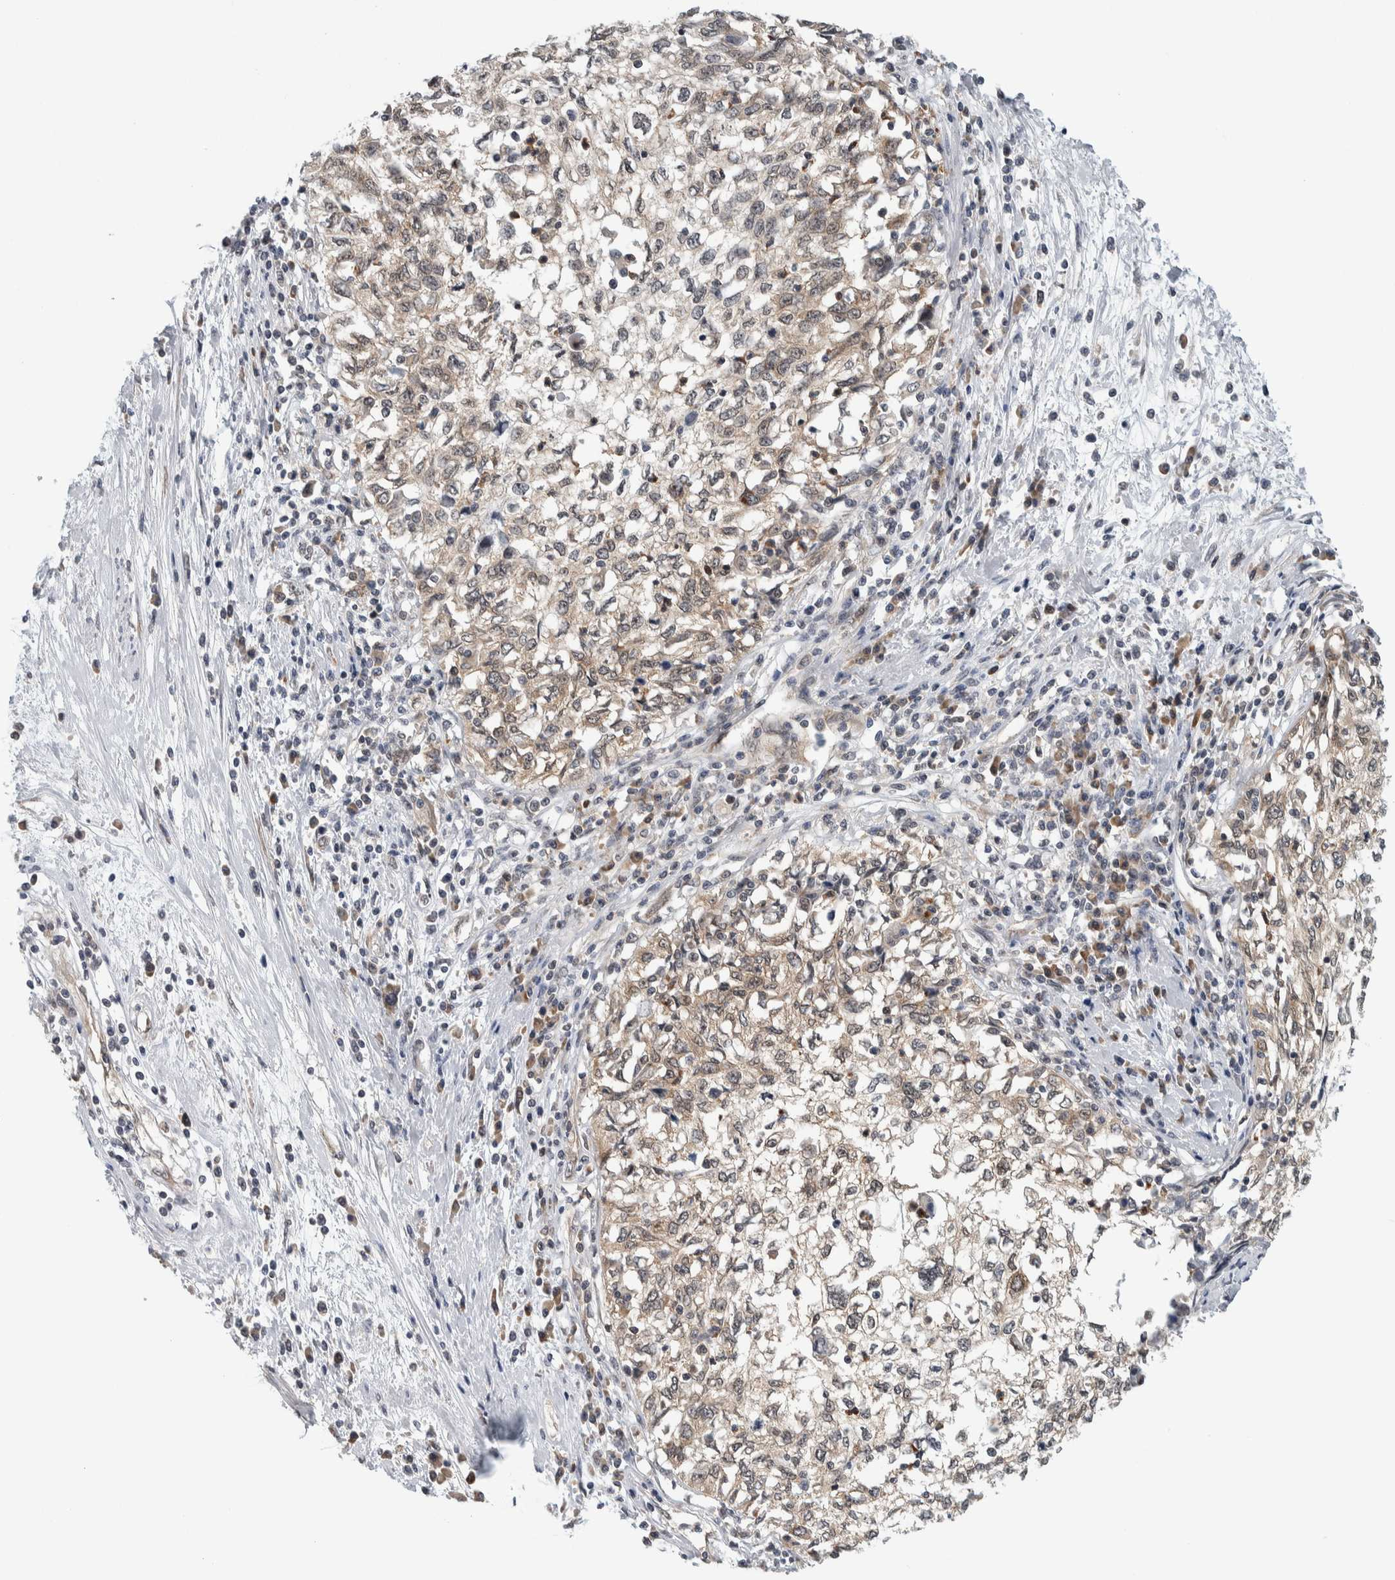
{"staining": {"intensity": "weak", "quantity": "<25%", "location": "cytoplasmic/membranous"}, "tissue": "cervical cancer", "cell_type": "Tumor cells", "image_type": "cancer", "snomed": [{"axis": "morphology", "description": "Squamous cell carcinoma, NOS"}, {"axis": "topography", "description": "Cervix"}], "caption": "Tumor cells show no significant positivity in cervical cancer (squamous cell carcinoma).", "gene": "CCDC43", "patient": {"sex": "female", "age": 57}}